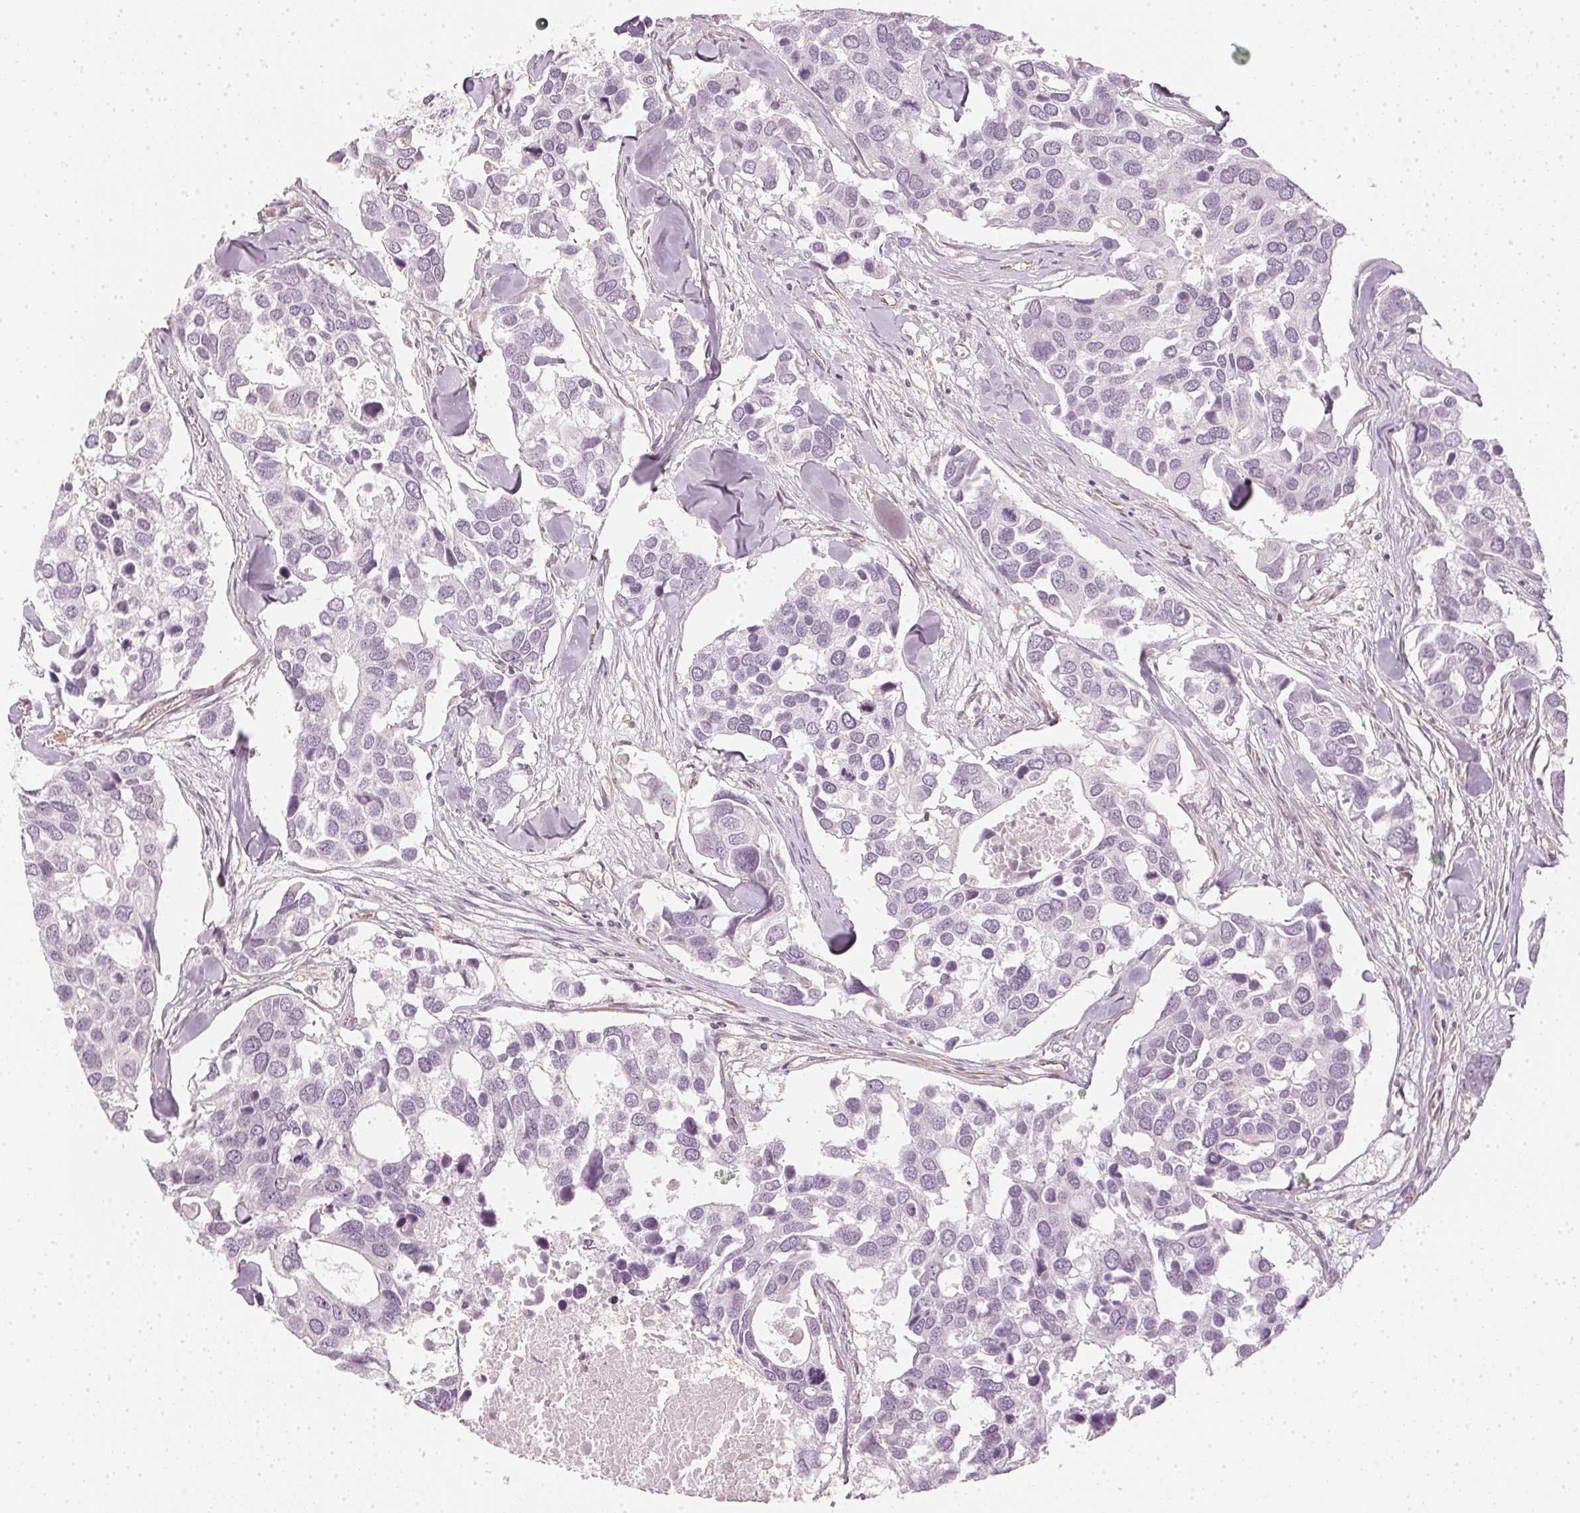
{"staining": {"intensity": "negative", "quantity": "none", "location": "none"}, "tissue": "breast cancer", "cell_type": "Tumor cells", "image_type": "cancer", "snomed": [{"axis": "morphology", "description": "Duct carcinoma"}, {"axis": "topography", "description": "Breast"}], "caption": "Protein analysis of breast cancer (invasive ductal carcinoma) exhibits no significant positivity in tumor cells. (Brightfield microscopy of DAB IHC at high magnification).", "gene": "APLP1", "patient": {"sex": "female", "age": 83}}